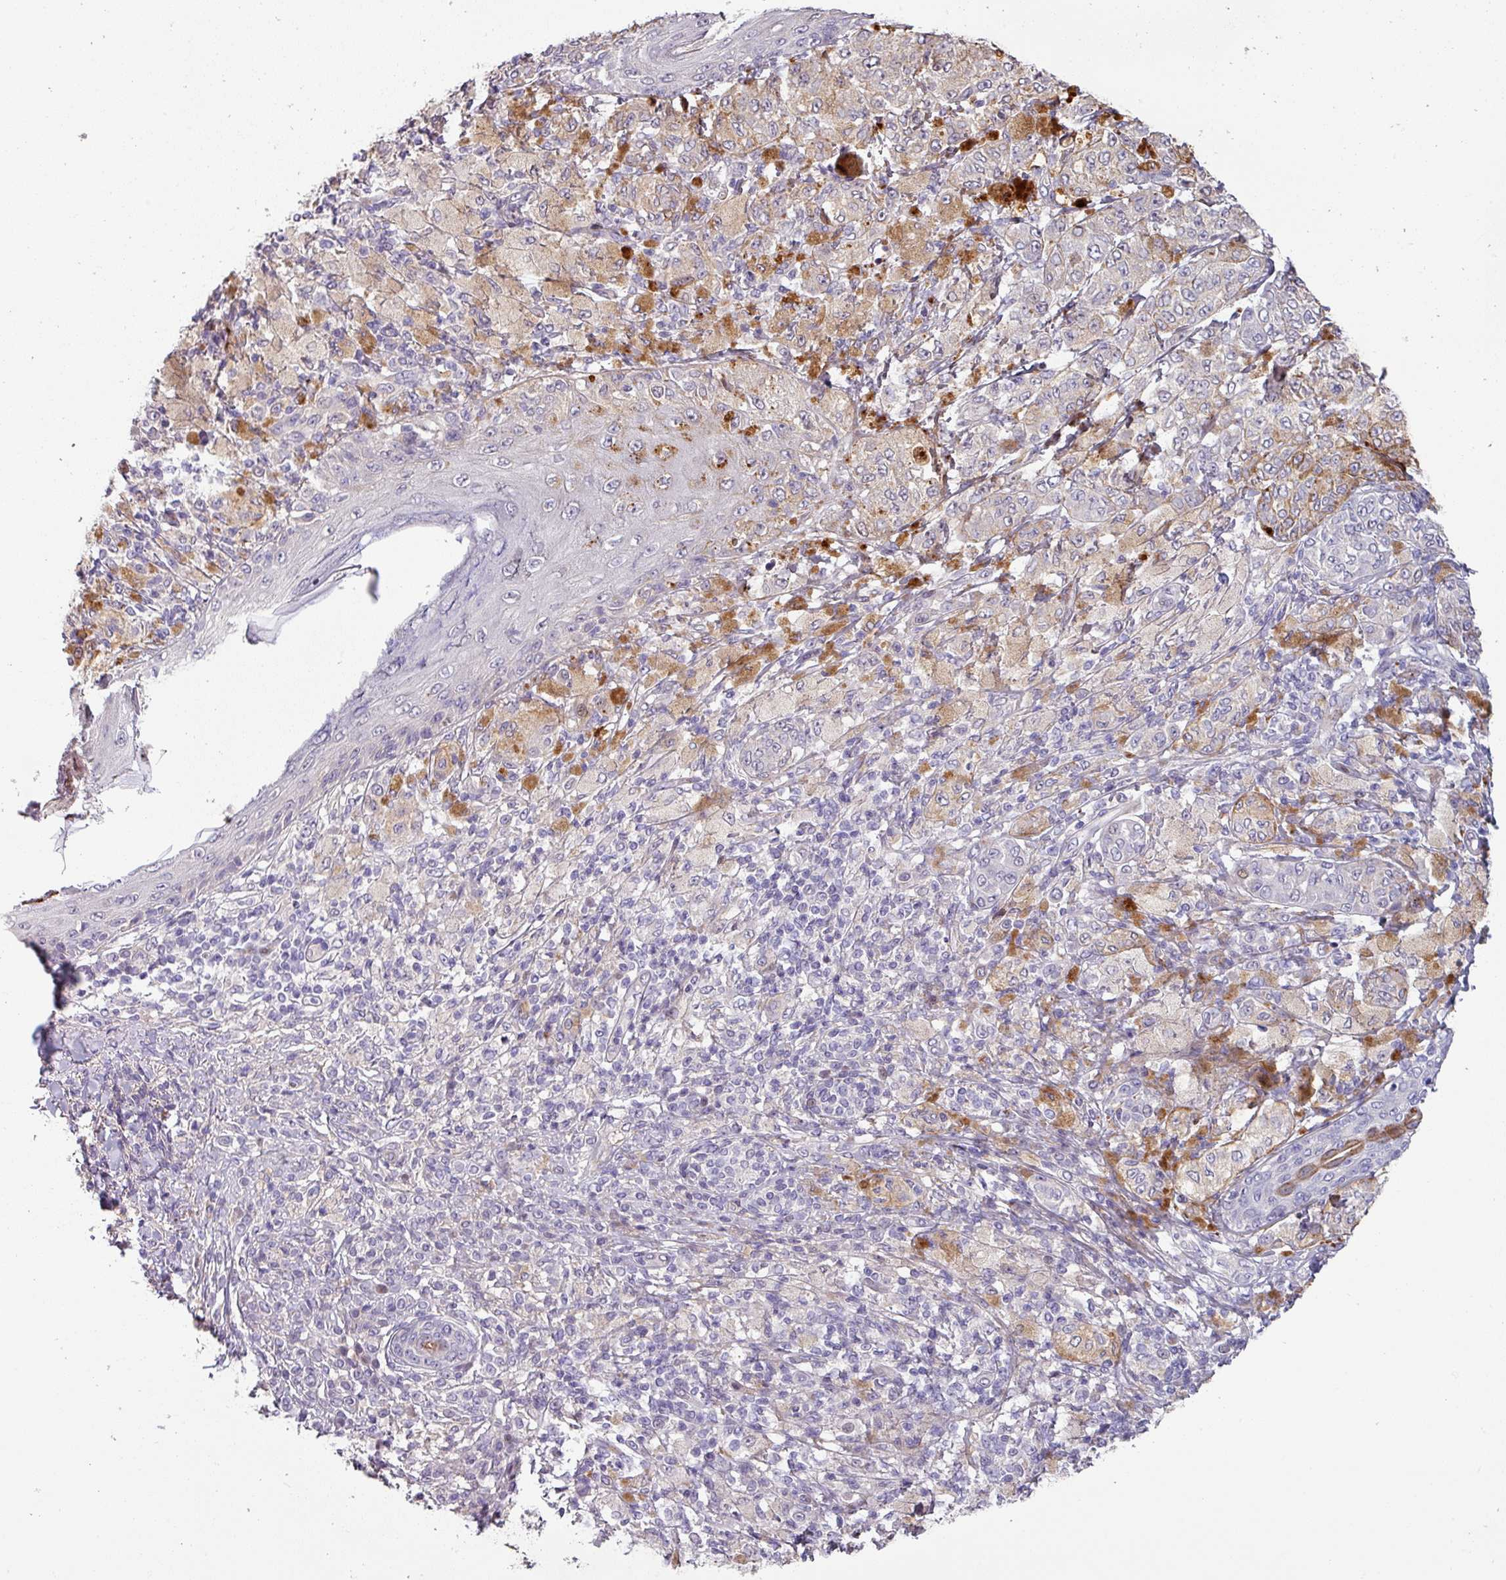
{"staining": {"intensity": "moderate", "quantity": "<25%", "location": "cytoplasmic/membranous"}, "tissue": "melanoma", "cell_type": "Tumor cells", "image_type": "cancer", "snomed": [{"axis": "morphology", "description": "Malignant melanoma, NOS"}, {"axis": "topography", "description": "Skin"}], "caption": "Human melanoma stained with a brown dye displays moderate cytoplasmic/membranous positive positivity in approximately <25% of tumor cells.", "gene": "KLHL3", "patient": {"sex": "male", "age": 42}}